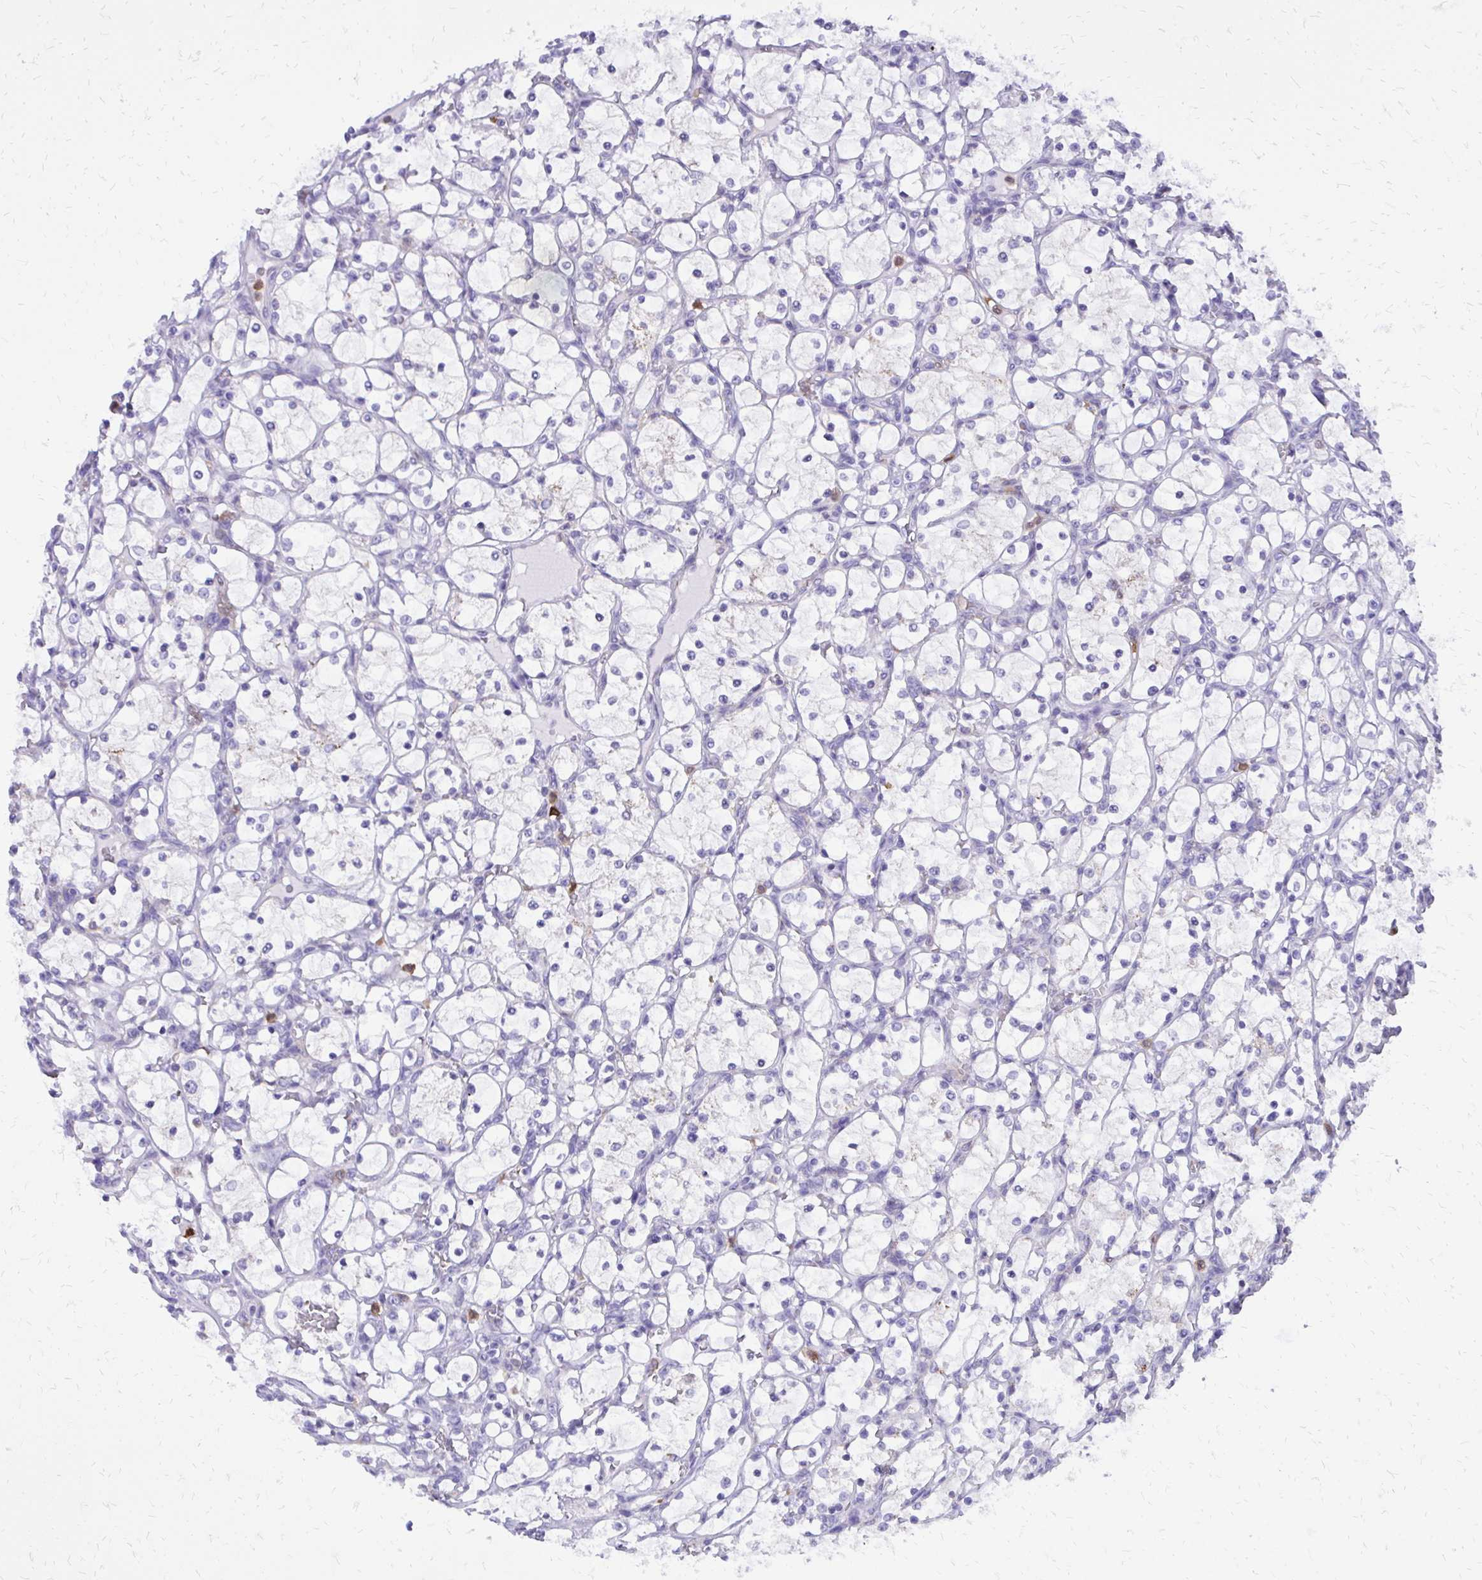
{"staining": {"intensity": "negative", "quantity": "none", "location": "none"}, "tissue": "renal cancer", "cell_type": "Tumor cells", "image_type": "cancer", "snomed": [{"axis": "morphology", "description": "Adenocarcinoma, NOS"}, {"axis": "topography", "description": "Kidney"}], "caption": "Immunohistochemistry micrograph of human renal cancer (adenocarcinoma) stained for a protein (brown), which demonstrates no staining in tumor cells.", "gene": "CAT", "patient": {"sex": "female", "age": 69}}